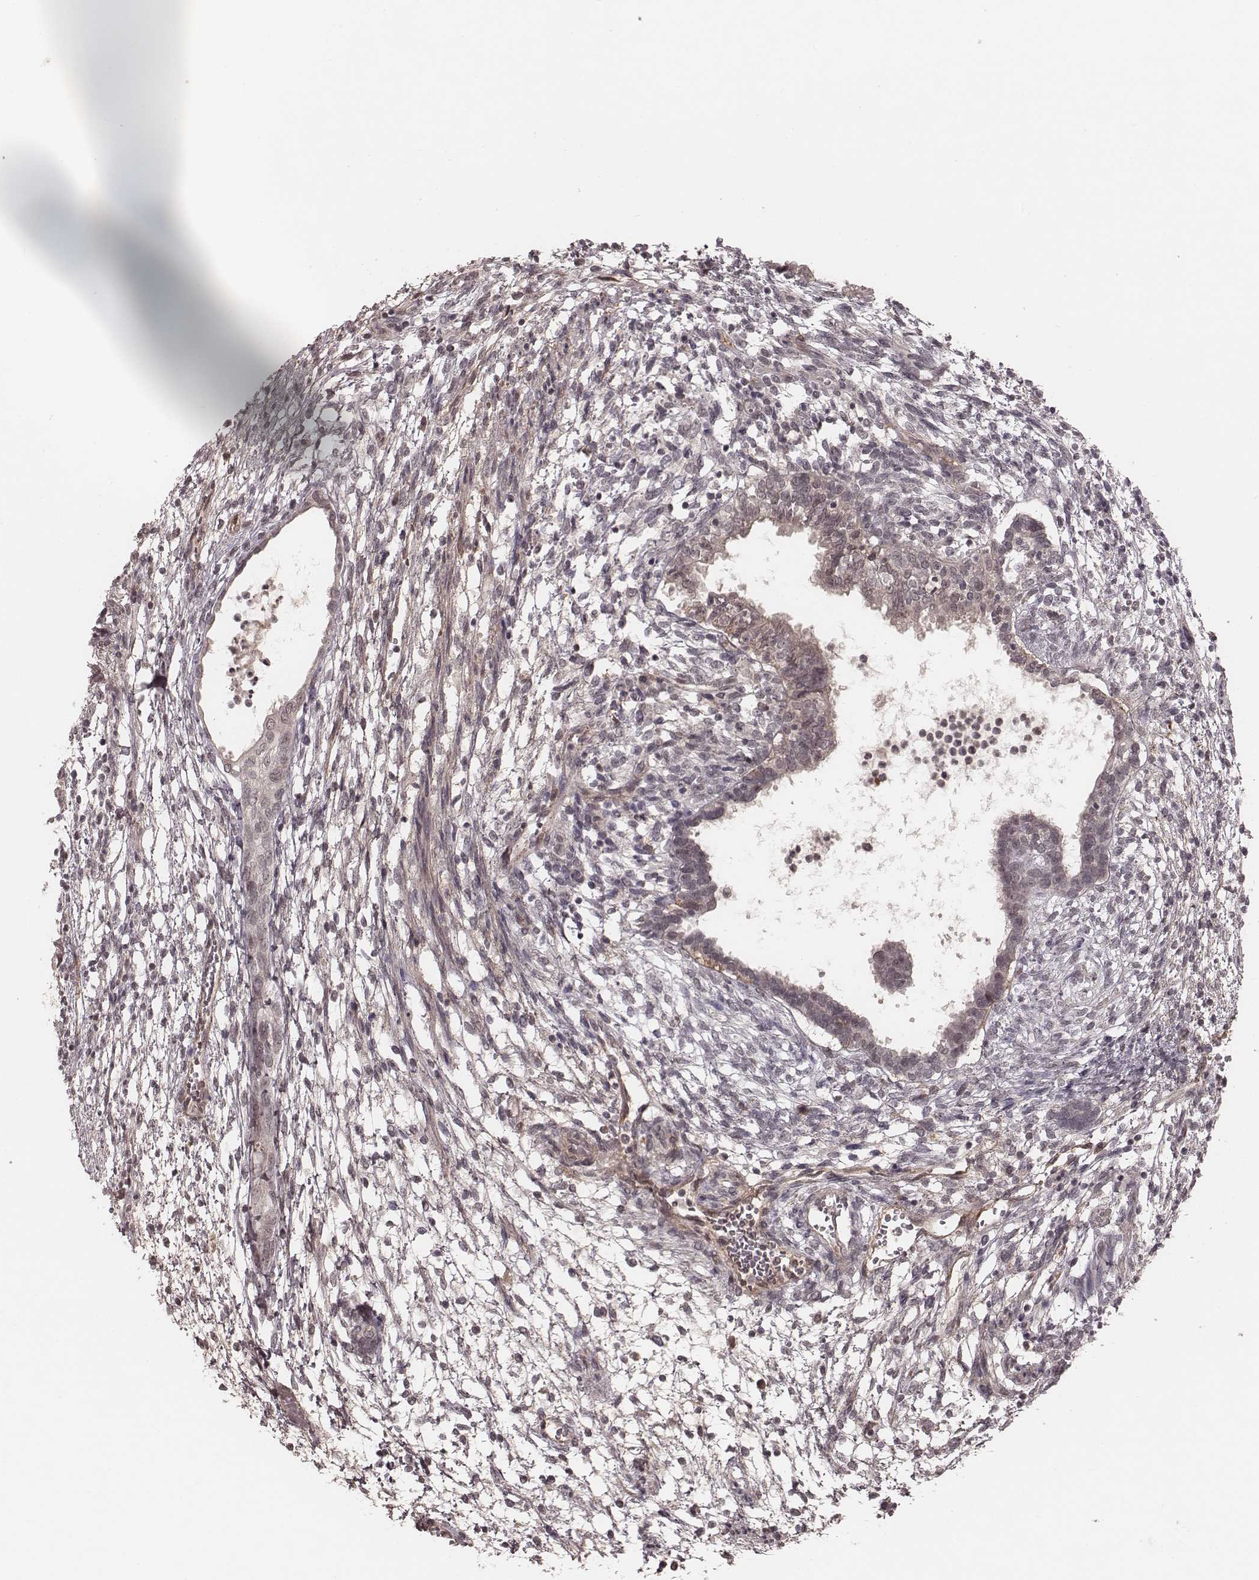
{"staining": {"intensity": "negative", "quantity": "none", "location": "none"}, "tissue": "testis cancer", "cell_type": "Tumor cells", "image_type": "cancer", "snomed": [{"axis": "morphology", "description": "Carcinoma, Embryonal, NOS"}, {"axis": "topography", "description": "Testis"}], "caption": "Immunohistochemistry (IHC) image of neoplastic tissue: human testis cancer (embryonal carcinoma) stained with DAB reveals no significant protein positivity in tumor cells.", "gene": "IL5", "patient": {"sex": "male", "age": 37}}